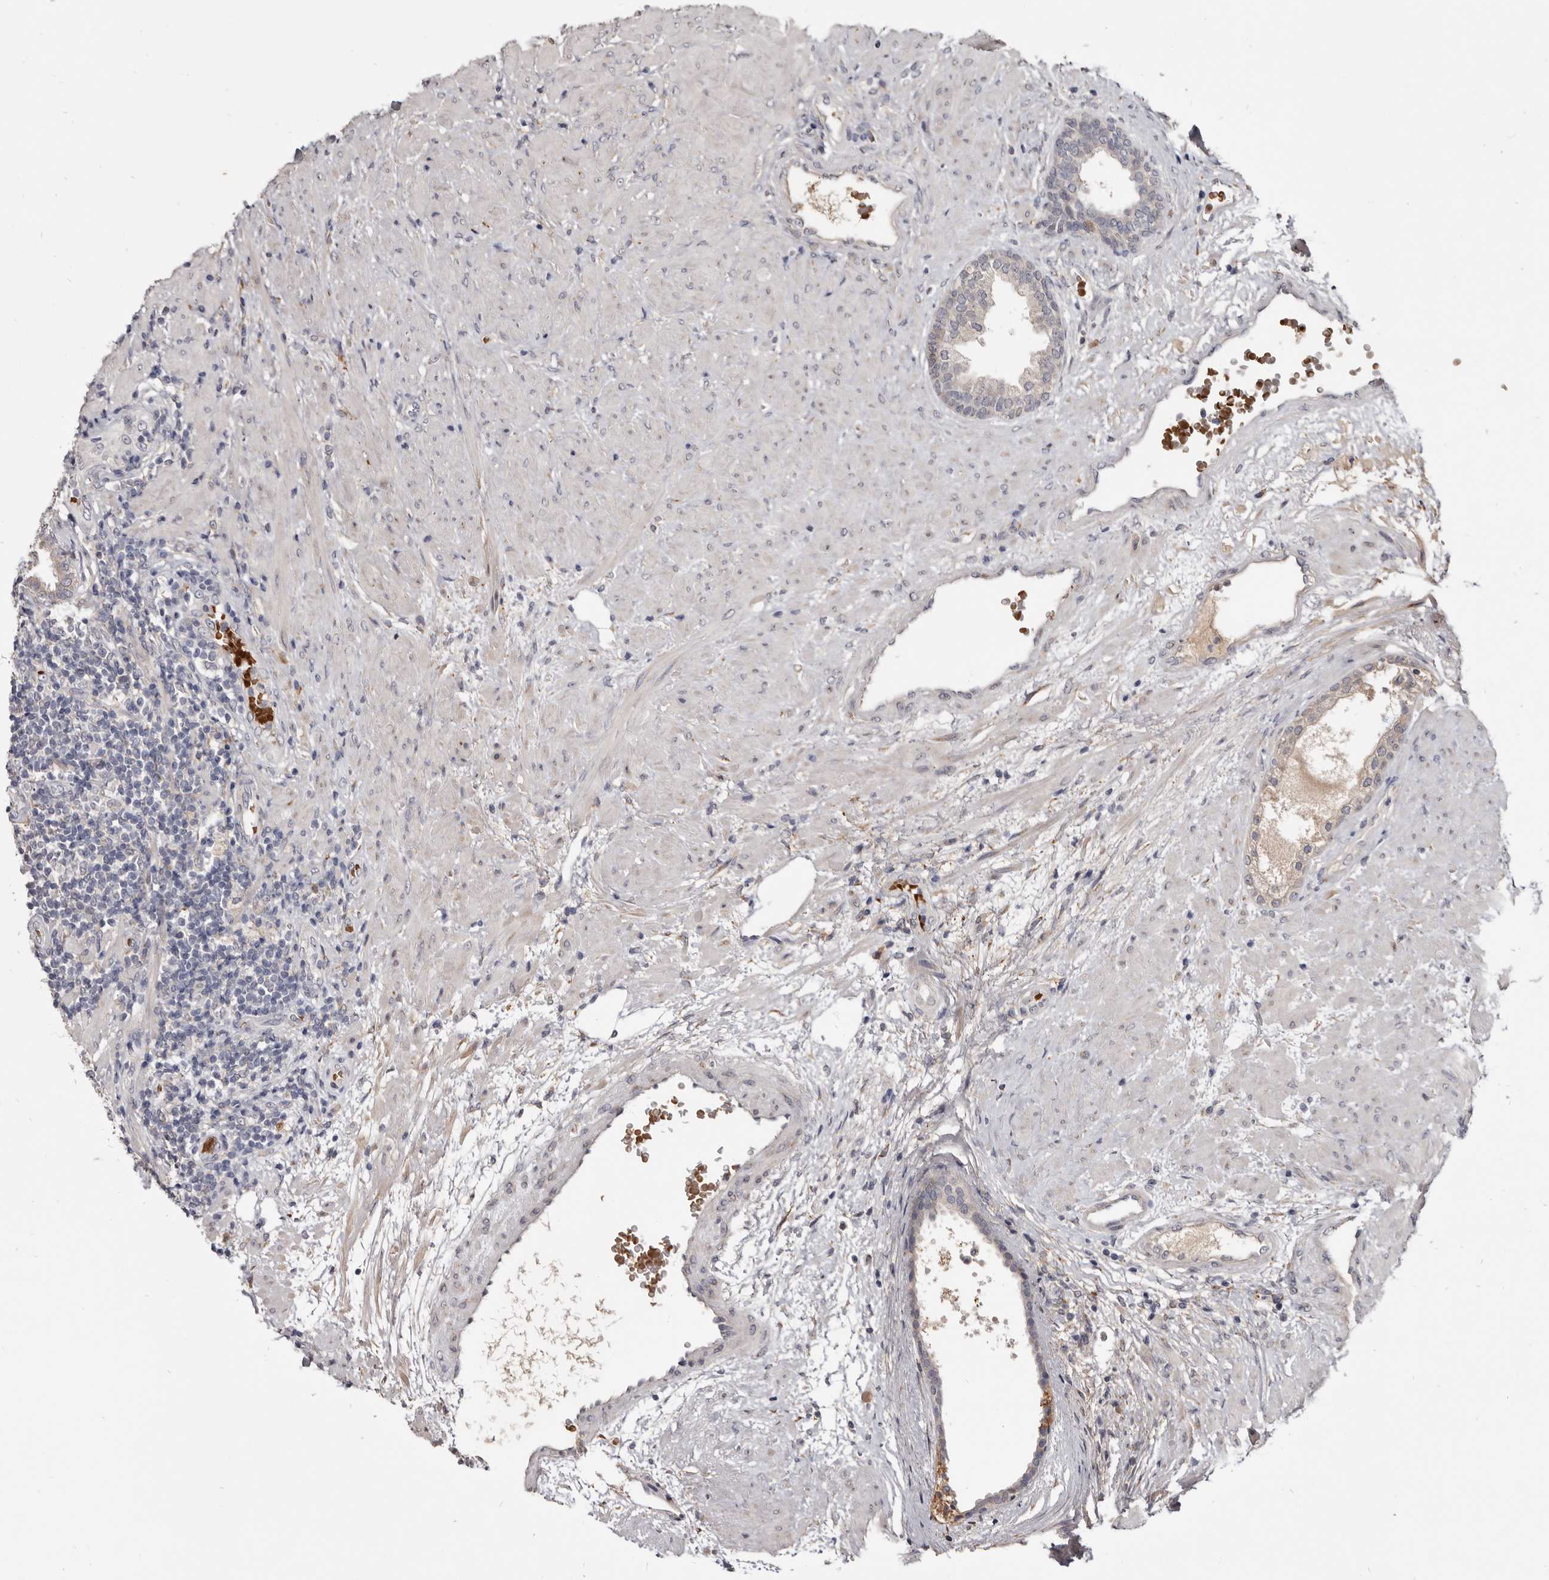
{"staining": {"intensity": "moderate", "quantity": "<25%", "location": "cytoplasmic/membranous"}, "tissue": "prostate", "cell_type": "Glandular cells", "image_type": "normal", "snomed": [{"axis": "morphology", "description": "Normal tissue, NOS"}, {"axis": "topography", "description": "Prostate"}], "caption": "Moderate cytoplasmic/membranous protein expression is appreciated in approximately <25% of glandular cells in prostate. (DAB IHC with brightfield microscopy, high magnification).", "gene": "NENF", "patient": {"sex": "male", "age": 76}}